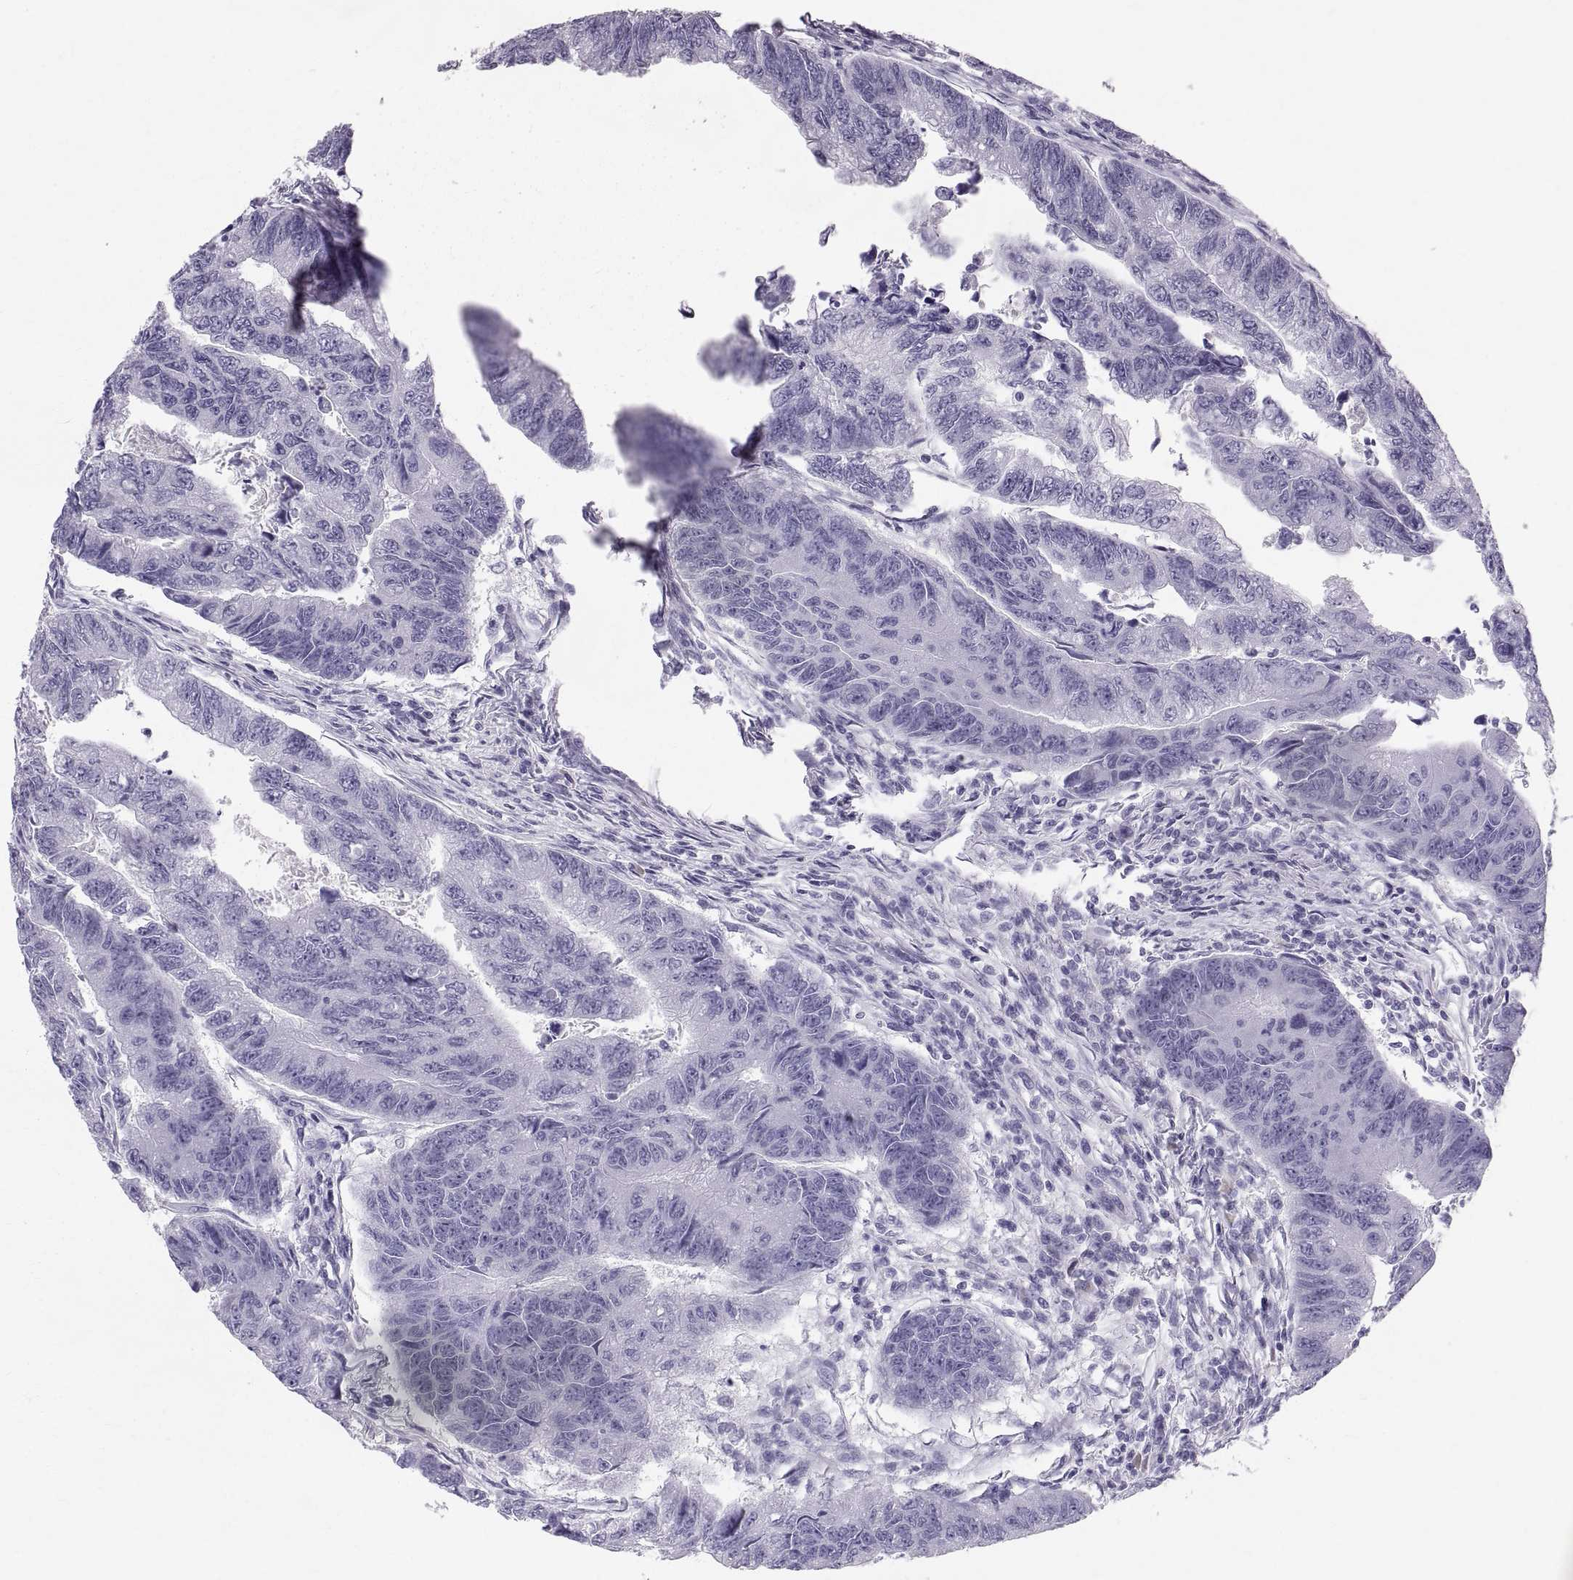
{"staining": {"intensity": "negative", "quantity": "none", "location": "none"}, "tissue": "colorectal cancer", "cell_type": "Tumor cells", "image_type": "cancer", "snomed": [{"axis": "morphology", "description": "Adenocarcinoma, NOS"}, {"axis": "topography", "description": "Colon"}], "caption": "Immunohistochemistry image of neoplastic tissue: human colorectal cancer stained with DAB shows no significant protein expression in tumor cells. Nuclei are stained in blue.", "gene": "SLC22A6", "patient": {"sex": "female", "age": 65}}